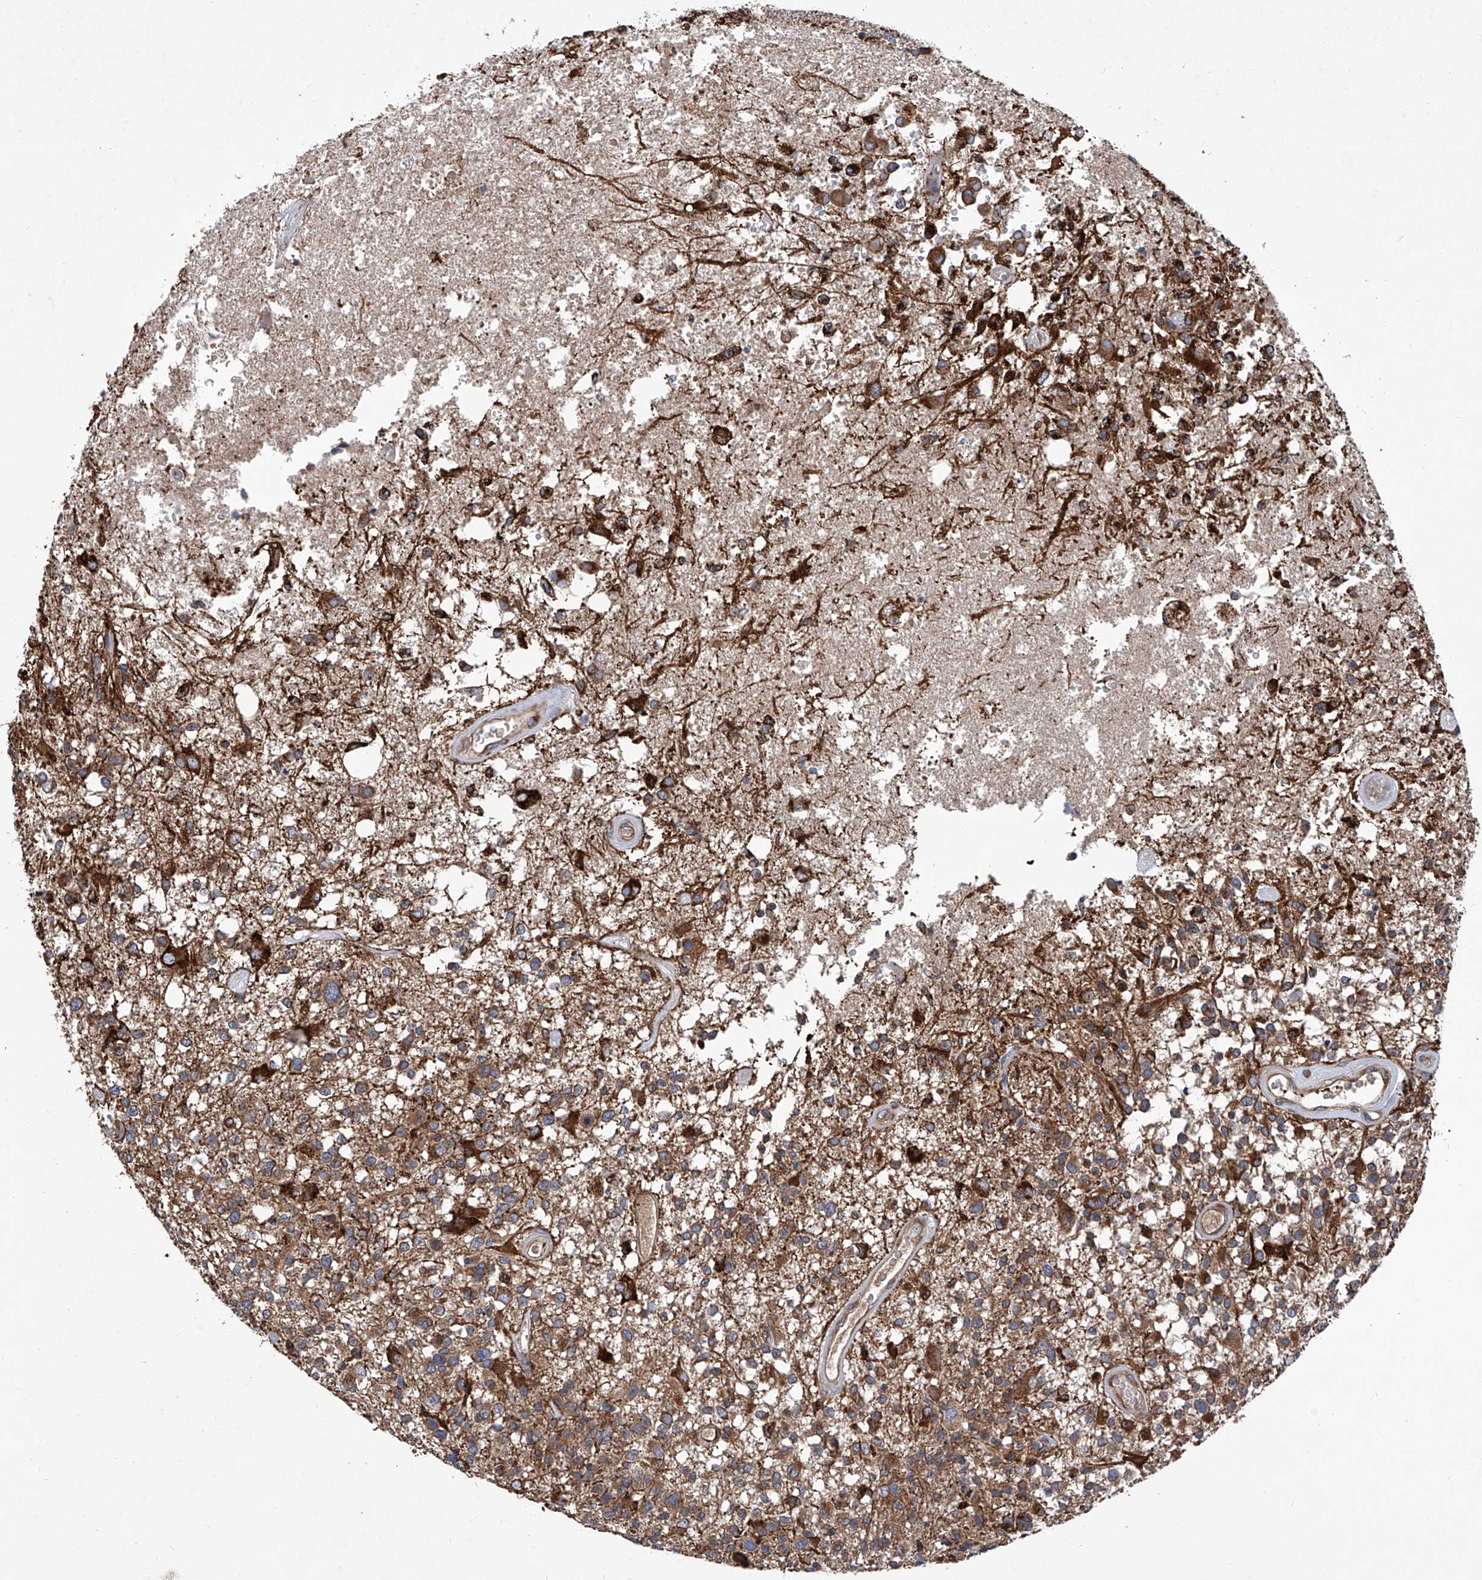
{"staining": {"intensity": "moderate", "quantity": ">75%", "location": "cytoplasmic/membranous"}, "tissue": "glioma", "cell_type": "Tumor cells", "image_type": "cancer", "snomed": [{"axis": "morphology", "description": "Glioma, malignant, High grade"}, {"axis": "morphology", "description": "Glioblastoma, NOS"}, {"axis": "topography", "description": "Brain"}], "caption": "The photomicrograph exhibits staining of glioma, revealing moderate cytoplasmic/membranous protein positivity (brown color) within tumor cells.", "gene": "ASCC3", "patient": {"sex": "male", "age": 60}}